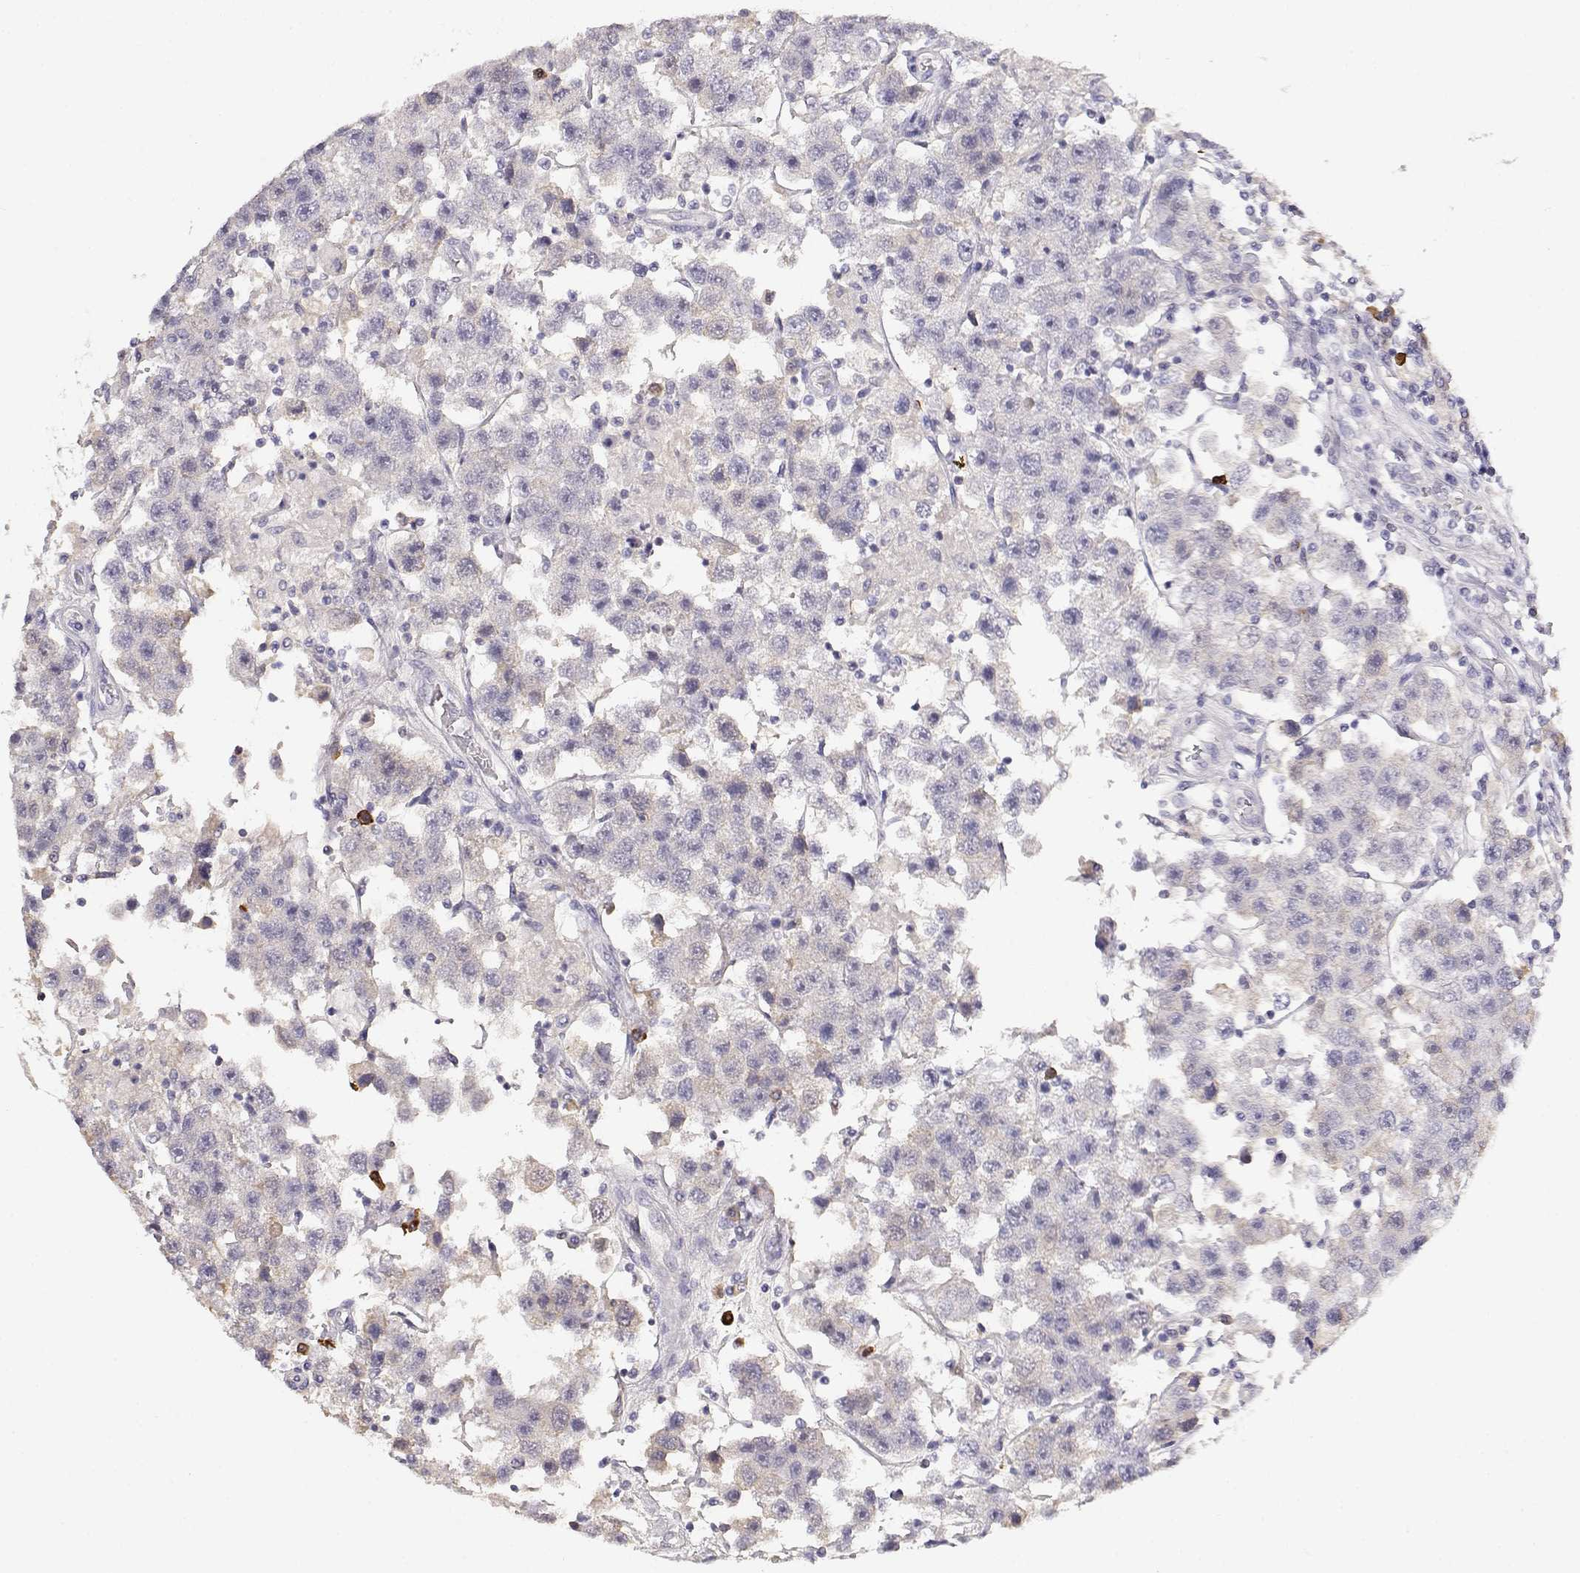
{"staining": {"intensity": "negative", "quantity": "none", "location": "none"}, "tissue": "testis cancer", "cell_type": "Tumor cells", "image_type": "cancer", "snomed": [{"axis": "morphology", "description": "Seminoma, NOS"}, {"axis": "topography", "description": "Testis"}], "caption": "Immunohistochemistry (IHC) of testis cancer (seminoma) reveals no expression in tumor cells.", "gene": "CDHR1", "patient": {"sex": "male", "age": 45}}